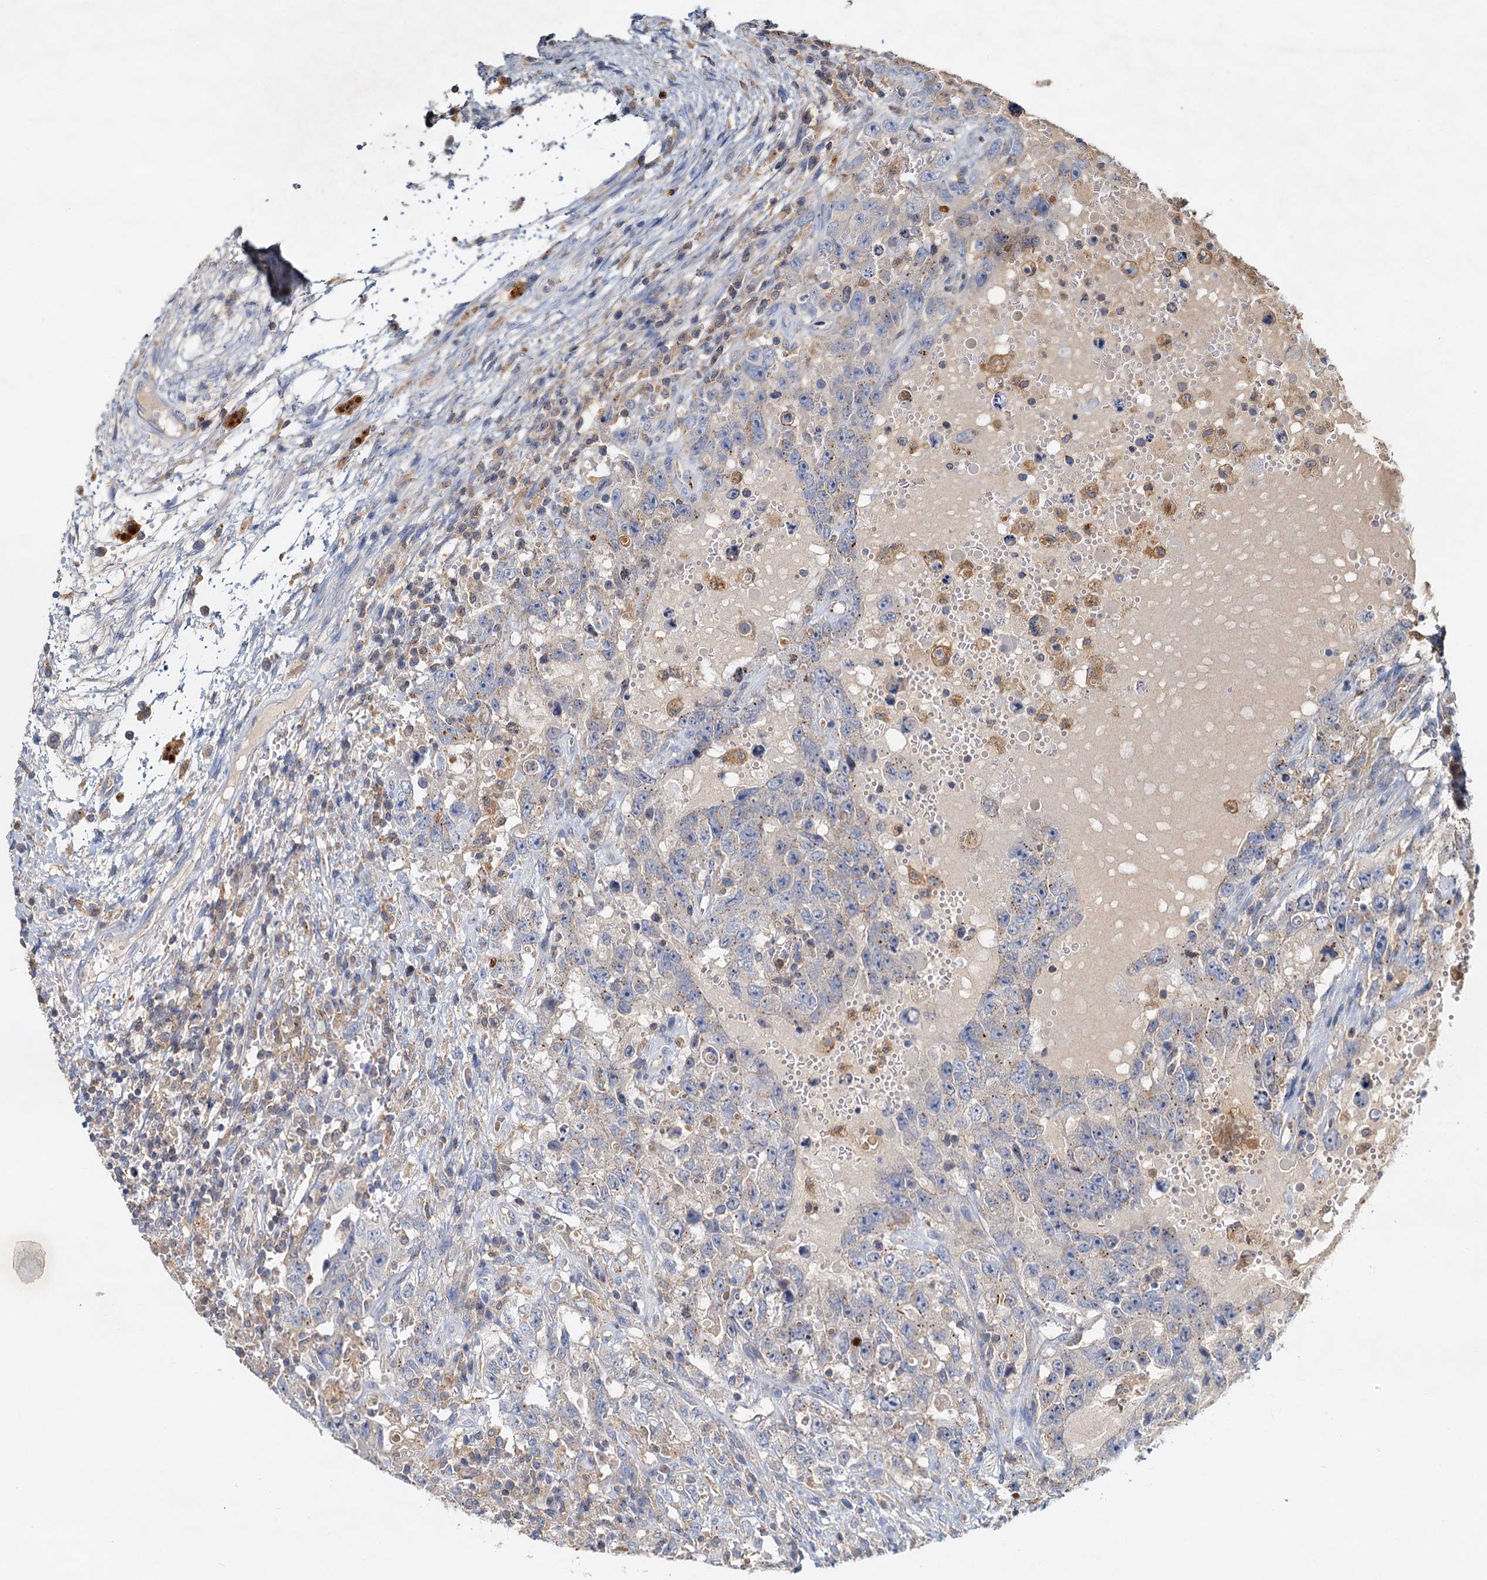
{"staining": {"intensity": "negative", "quantity": "none", "location": "none"}, "tissue": "testis cancer", "cell_type": "Tumor cells", "image_type": "cancer", "snomed": [{"axis": "morphology", "description": "Carcinoma, Embryonal, NOS"}, {"axis": "topography", "description": "Testis"}], "caption": "This is a histopathology image of IHC staining of testis cancer (embryonal carcinoma), which shows no expression in tumor cells. The staining is performed using DAB (3,3'-diaminobenzidine) brown chromogen with nuclei counter-stained in using hematoxylin.", "gene": "TOLLIP", "patient": {"sex": "male", "age": 26}}